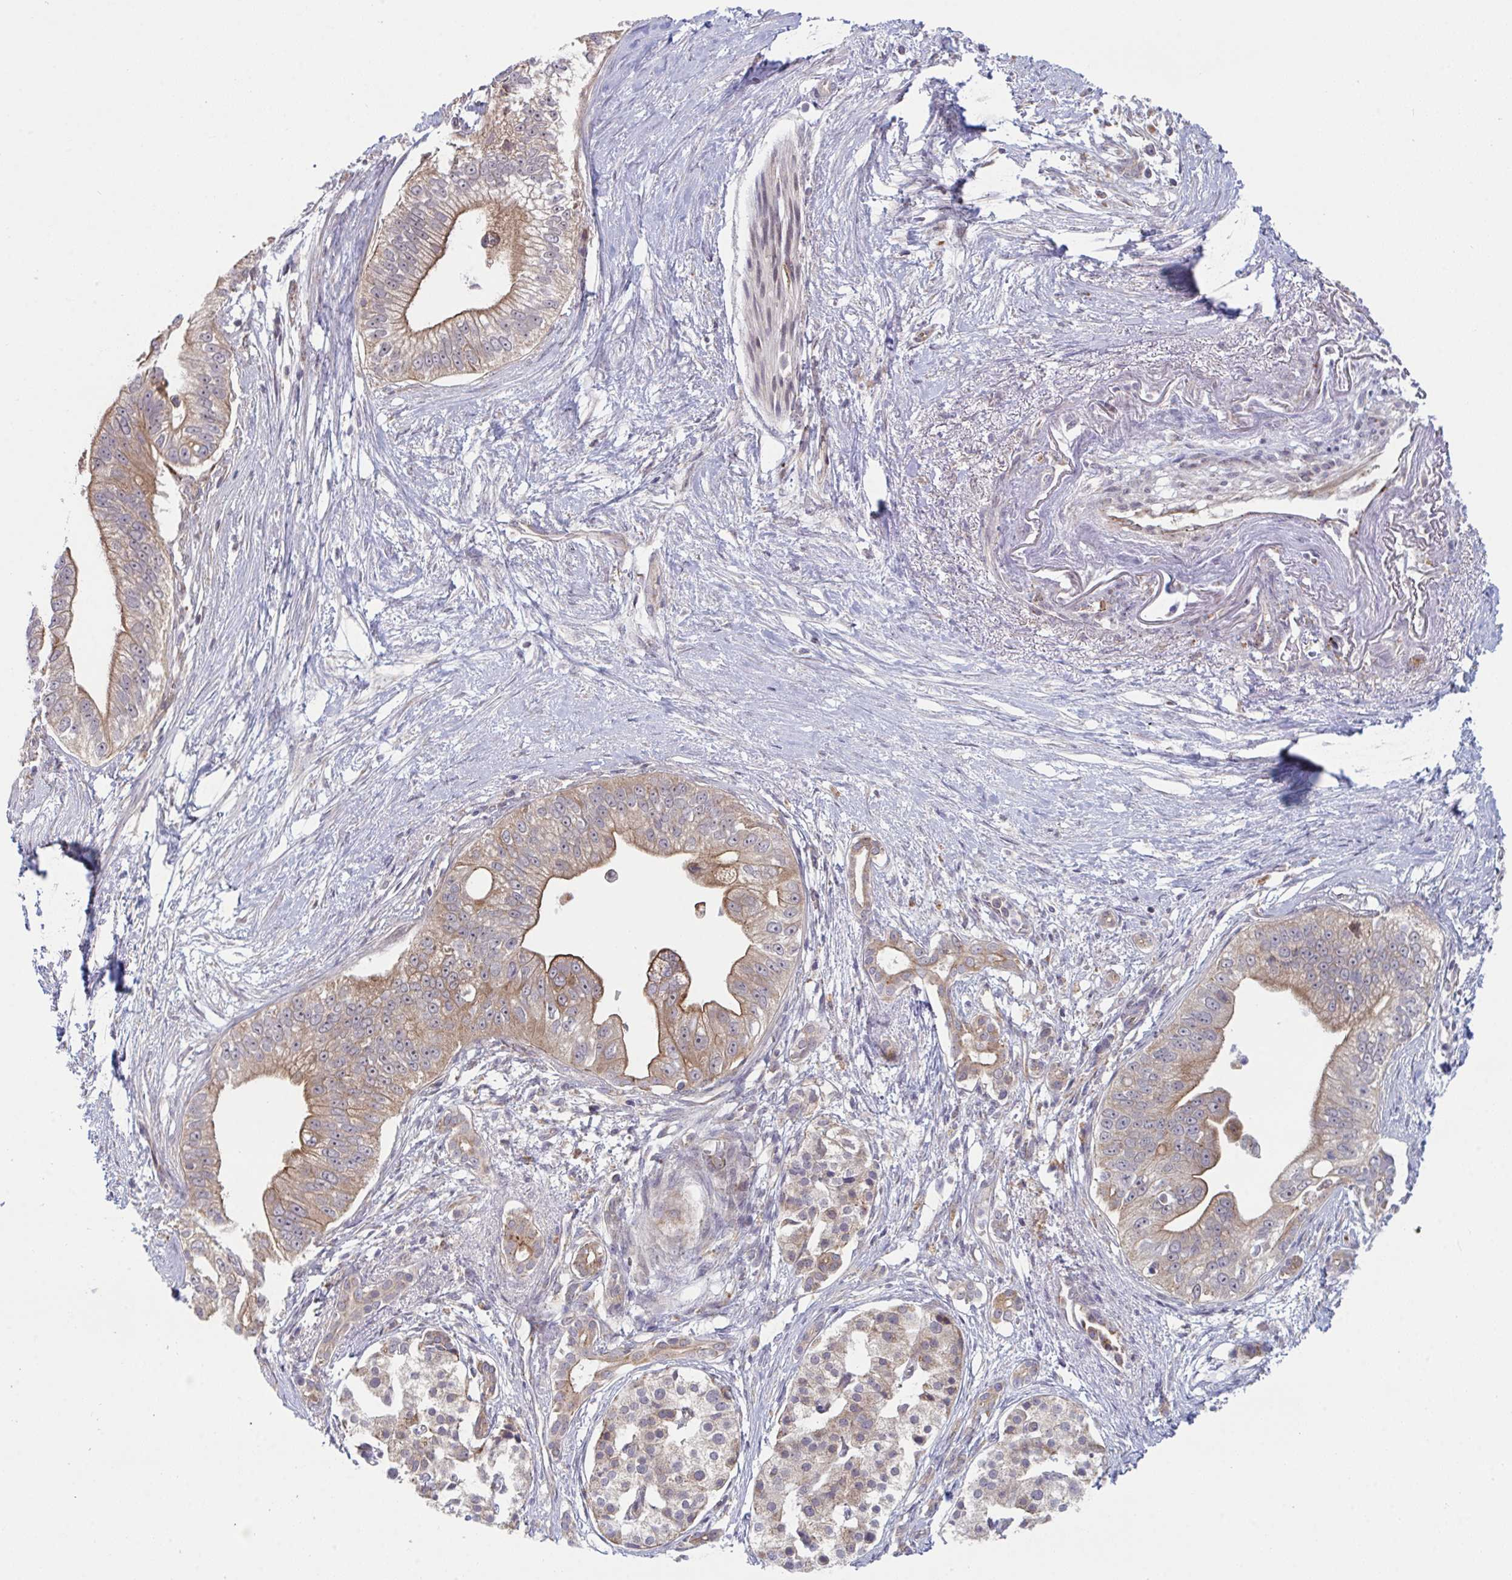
{"staining": {"intensity": "moderate", "quantity": ">75%", "location": "cytoplasmic/membranous"}, "tissue": "pancreatic cancer", "cell_type": "Tumor cells", "image_type": "cancer", "snomed": [{"axis": "morphology", "description": "Adenocarcinoma, NOS"}, {"axis": "topography", "description": "Pancreas"}], "caption": "Tumor cells demonstrate medium levels of moderate cytoplasmic/membranous expression in approximately >75% of cells in adenocarcinoma (pancreatic).", "gene": "XAF1", "patient": {"sex": "male", "age": 70}}